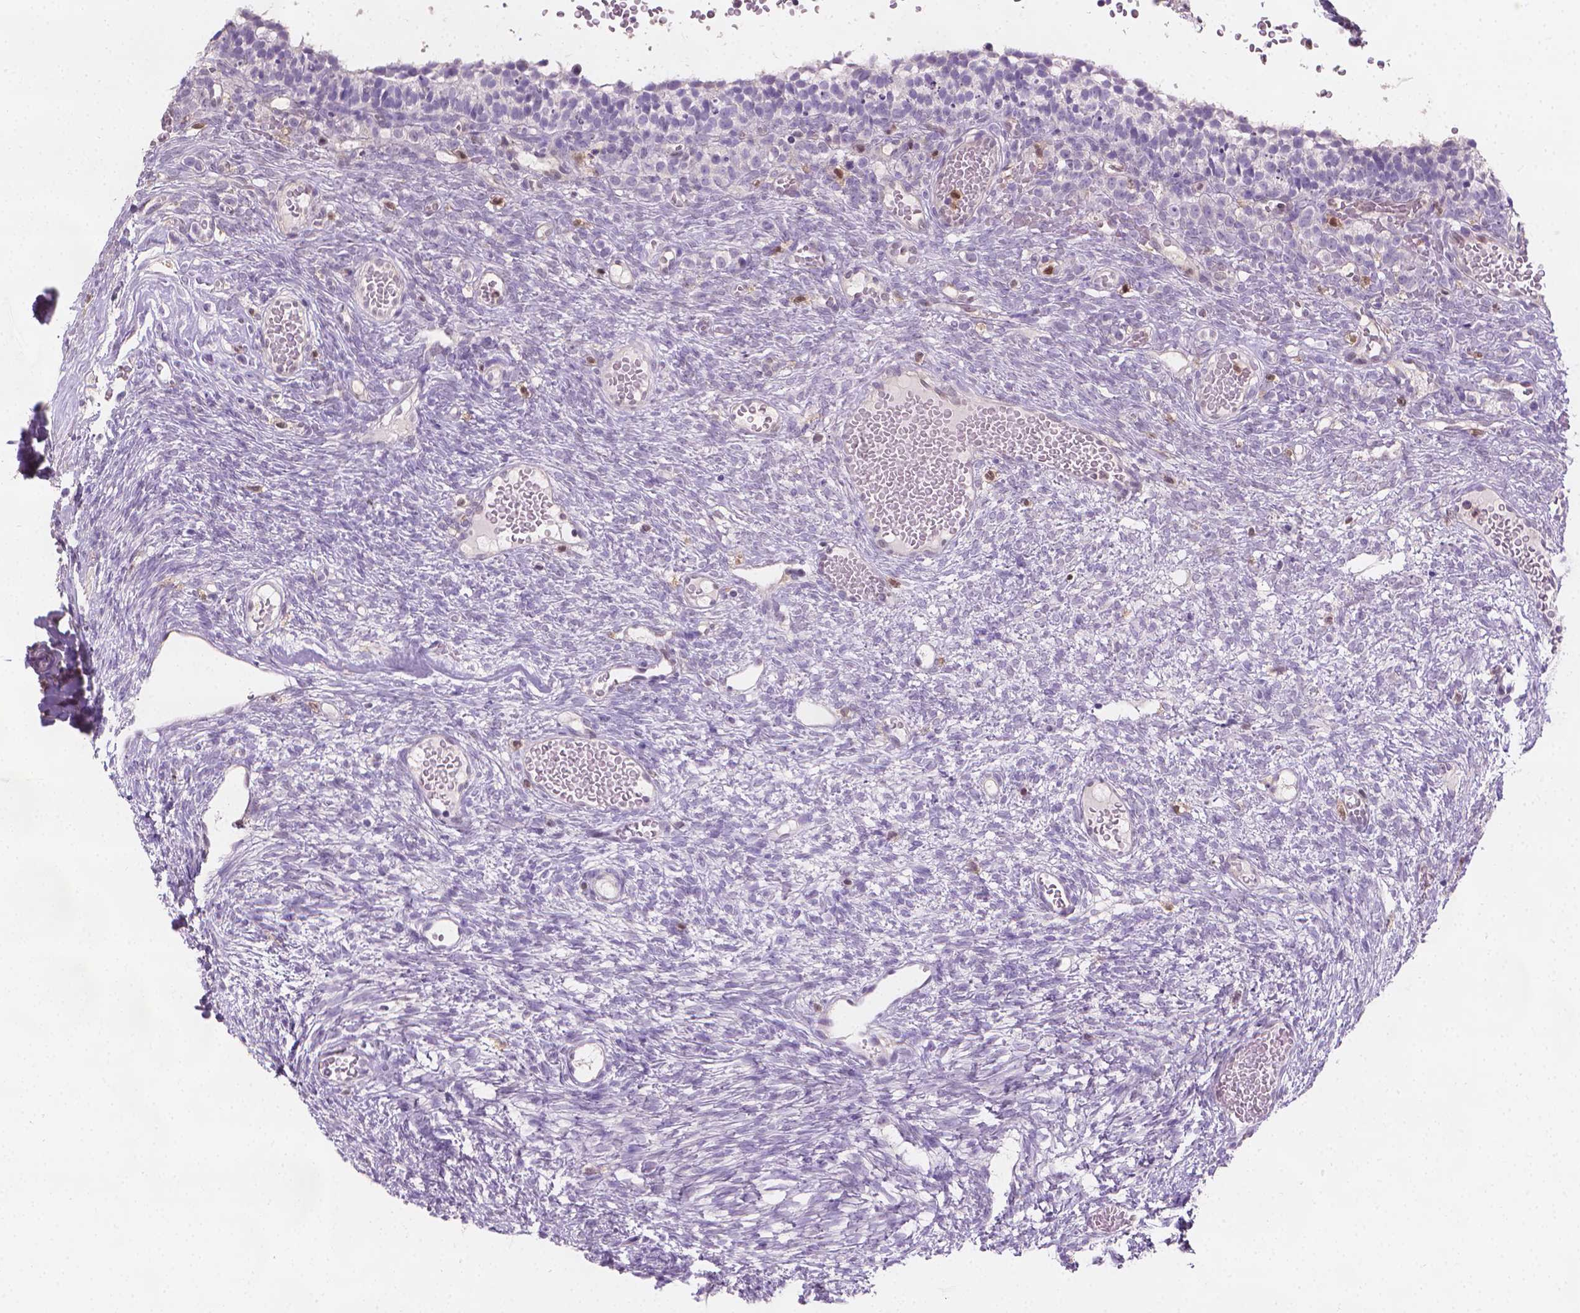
{"staining": {"intensity": "negative", "quantity": "none", "location": "none"}, "tissue": "ovary", "cell_type": "Follicle cells", "image_type": "normal", "snomed": [{"axis": "morphology", "description": "Normal tissue, NOS"}, {"axis": "topography", "description": "Ovary"}], "caption": "High power microscopy image of an immunohistochemistry image of unremarkable ovary, revealing no significant staining in follicle cells. Nuclei are stained in blue.", "gene": "TNFAIP2", "patient": {"sex": "female", "age": 34}}